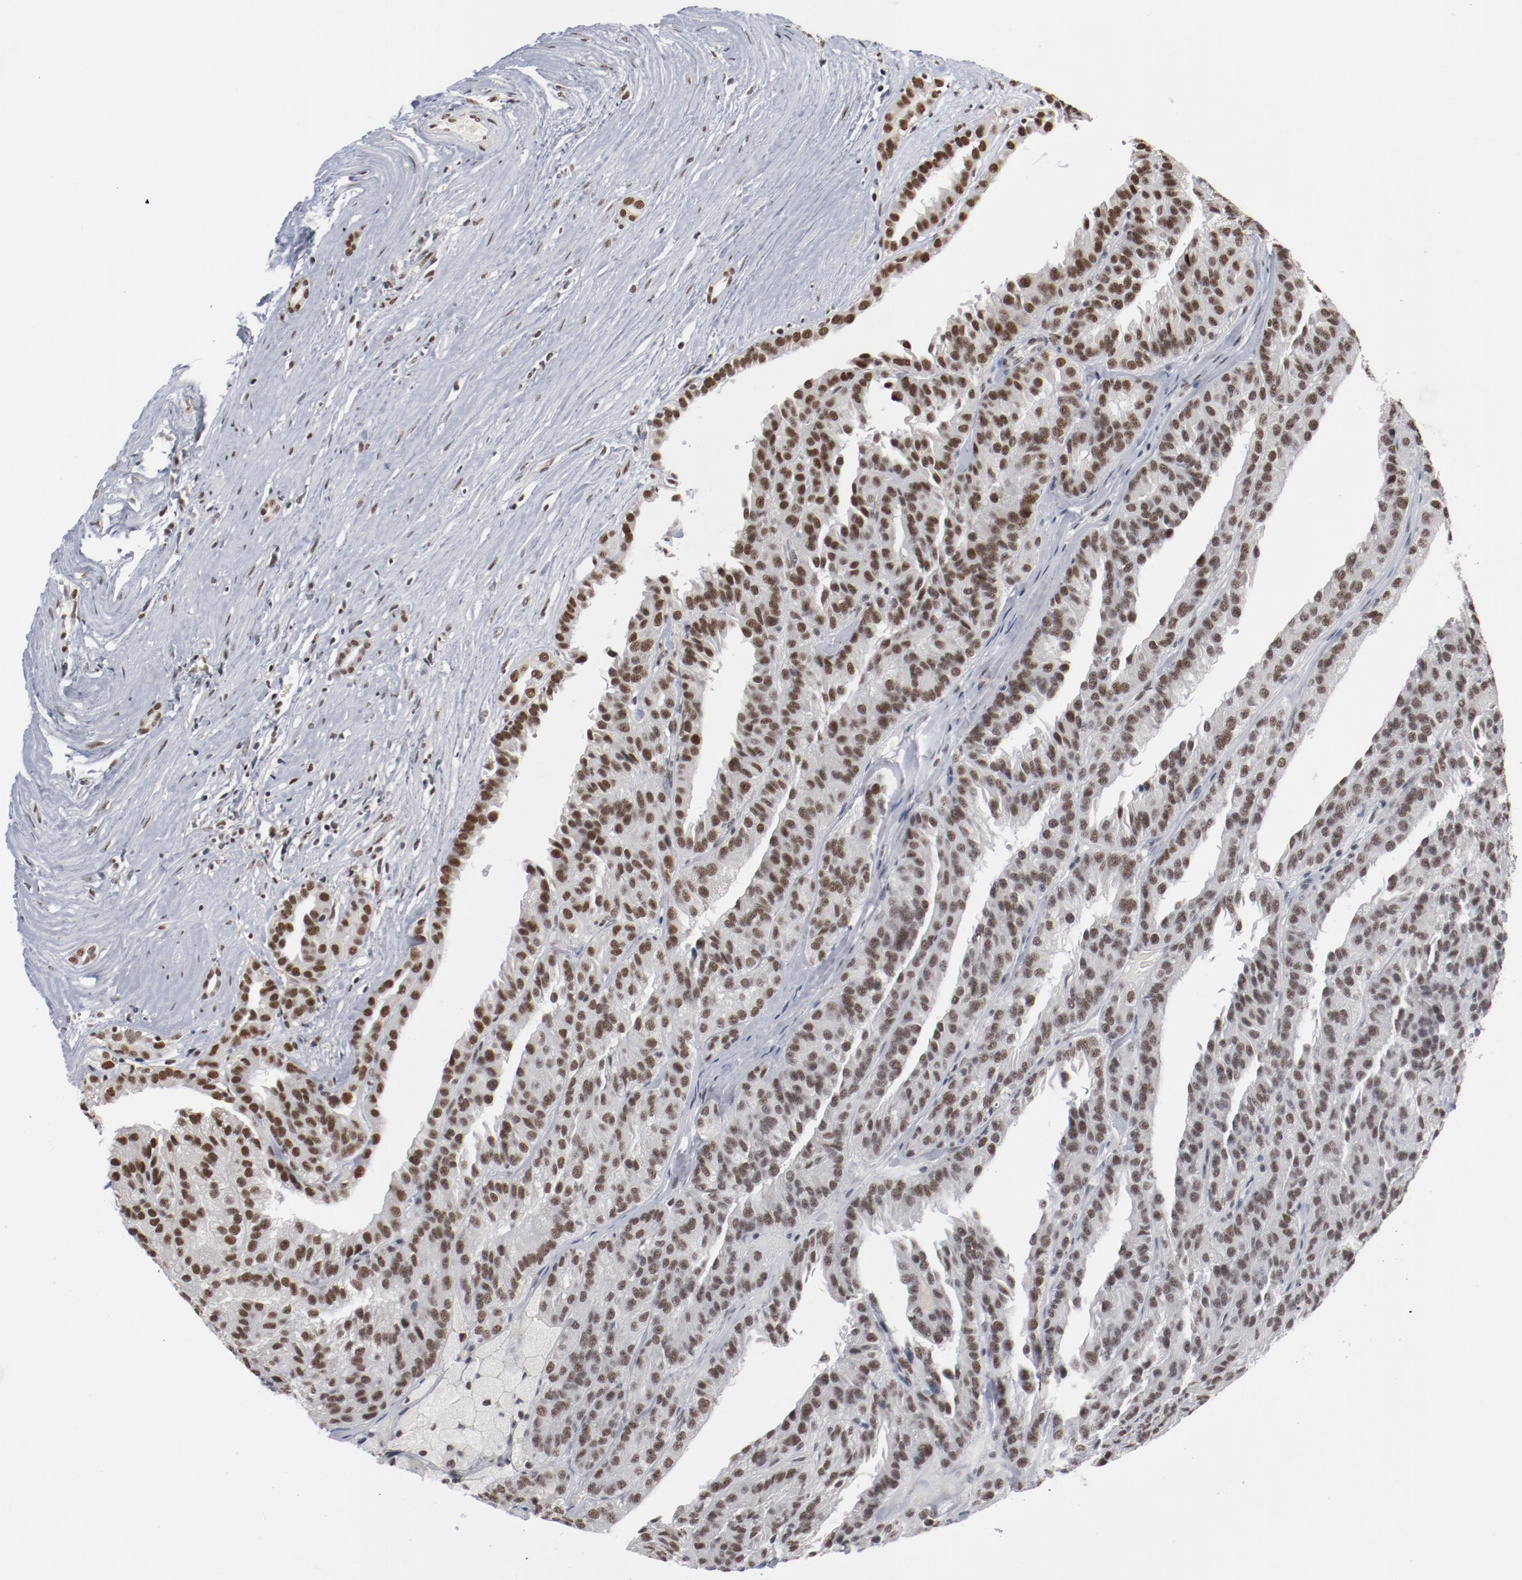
{"staining": {"intensity": "moderate", "quantity": ">75%", "location": "nuclear"}, "tissue": "renal cancer", "cell_type": "Tumor cells", "image_type": "cancer", "snomed": [{"axis": "morphology", "description": "Adenocarcinoma, NOS"}, {"axis": "topography", "description": "Kidney"}], "caption": "High-power microscopy captured an immunohistochemistry (IHC) photomicrograph of adenocarcinoma (renal), revealing moderate nuclear positivity in about >75% of tumor cells.", "gene": "BUB3", "patient": {"sex": "male", "age": 46}}